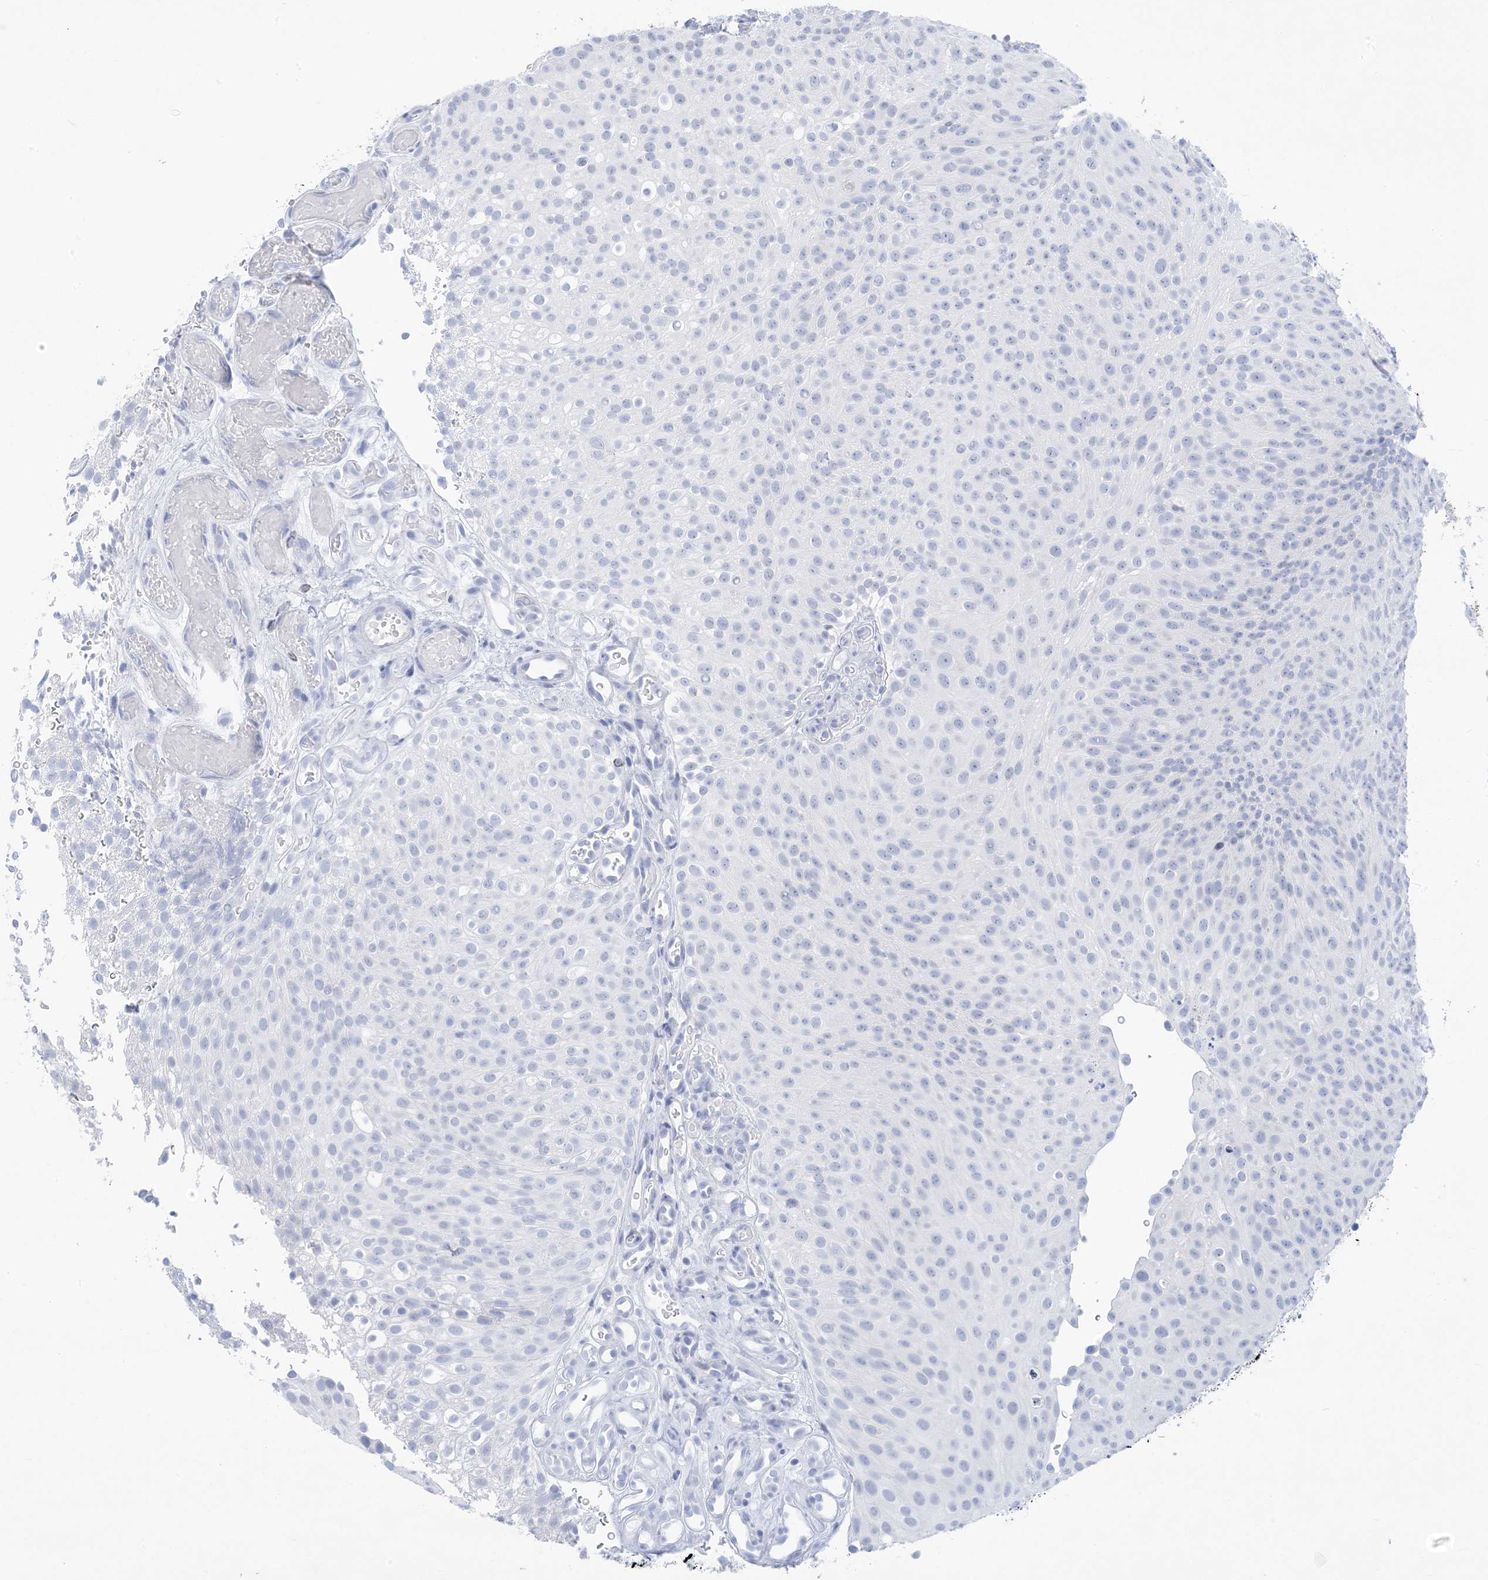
{"staining": {"intensity": "negative", "quantity": "none", "location": "none"}, "tissue": "urothelial cancer", "cell_type": "Tumor cells", "image_type": "cancer", "snomed": [{"axis": "morphology", "description": "Urothelial carcinoma, Low grade"}, {"axis": "topography", "description": "Urinary bladder"}], "caption": "Tumor cells are negative for protein expression in human urothelial carcinoma (low-grade).", "gene": "SH3YL1", "patient": {"sex": "male", "age": 78}}